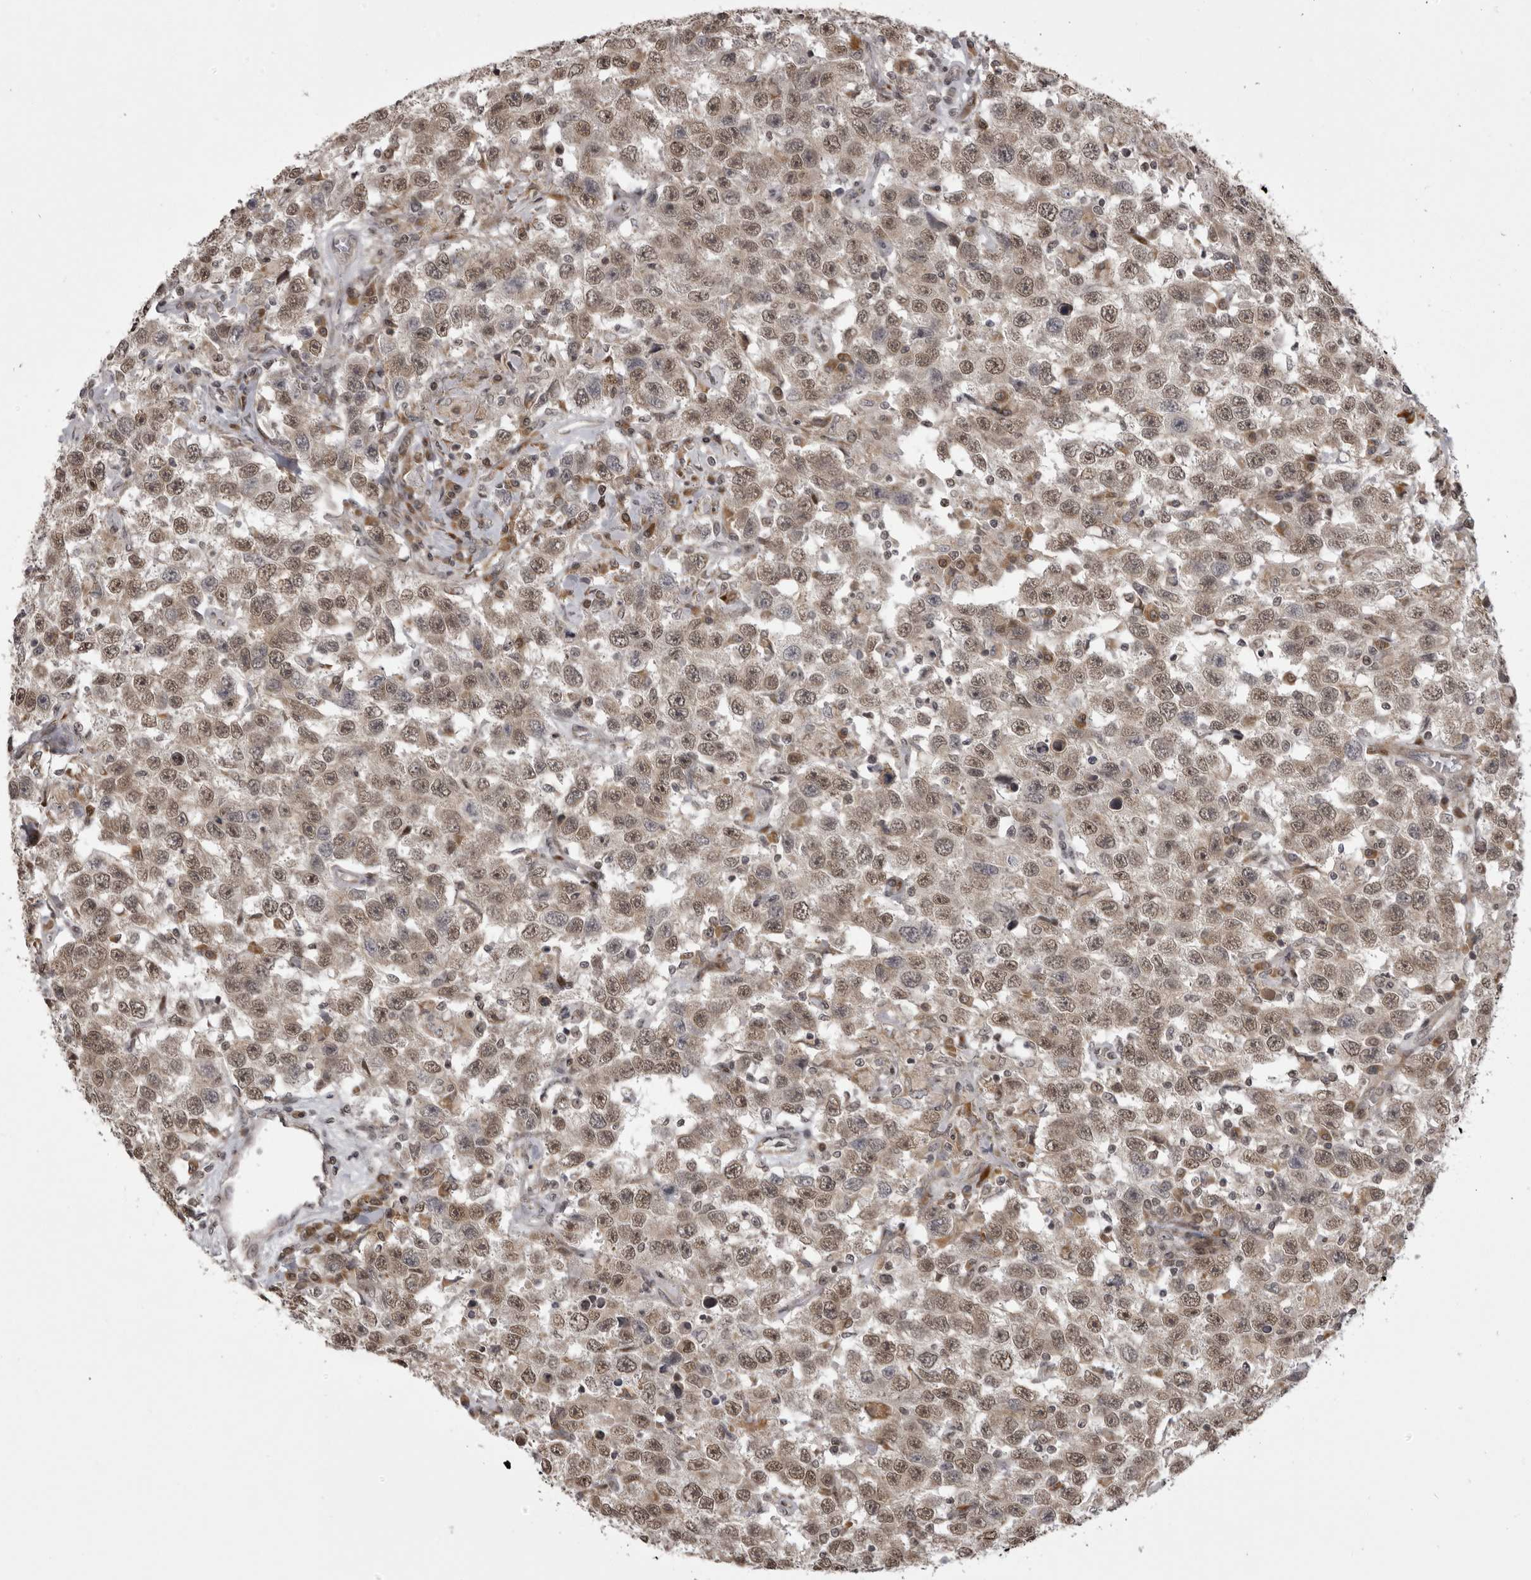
{"staining": {"intensity": "moderate", "quantity": ">75%", "location": "cytoplasmic/membranous,nuclear"}, "tissue": "testis cancer", "cell_type": "Tumor cells", "image_type": "cancer", "snomed": [{"axis": "morphology", "description": "Seminoma, NOS"}, {"axis": "topography", "description": "Testis"}], "caption": "The image reveals a brown stain indicating the presence of a protein in the cytoplasmic/membranous and nuclear of tumor cells in testis cancer.", "gene": "C1orf109", "patient": {"sex": "male", "age": 41}}